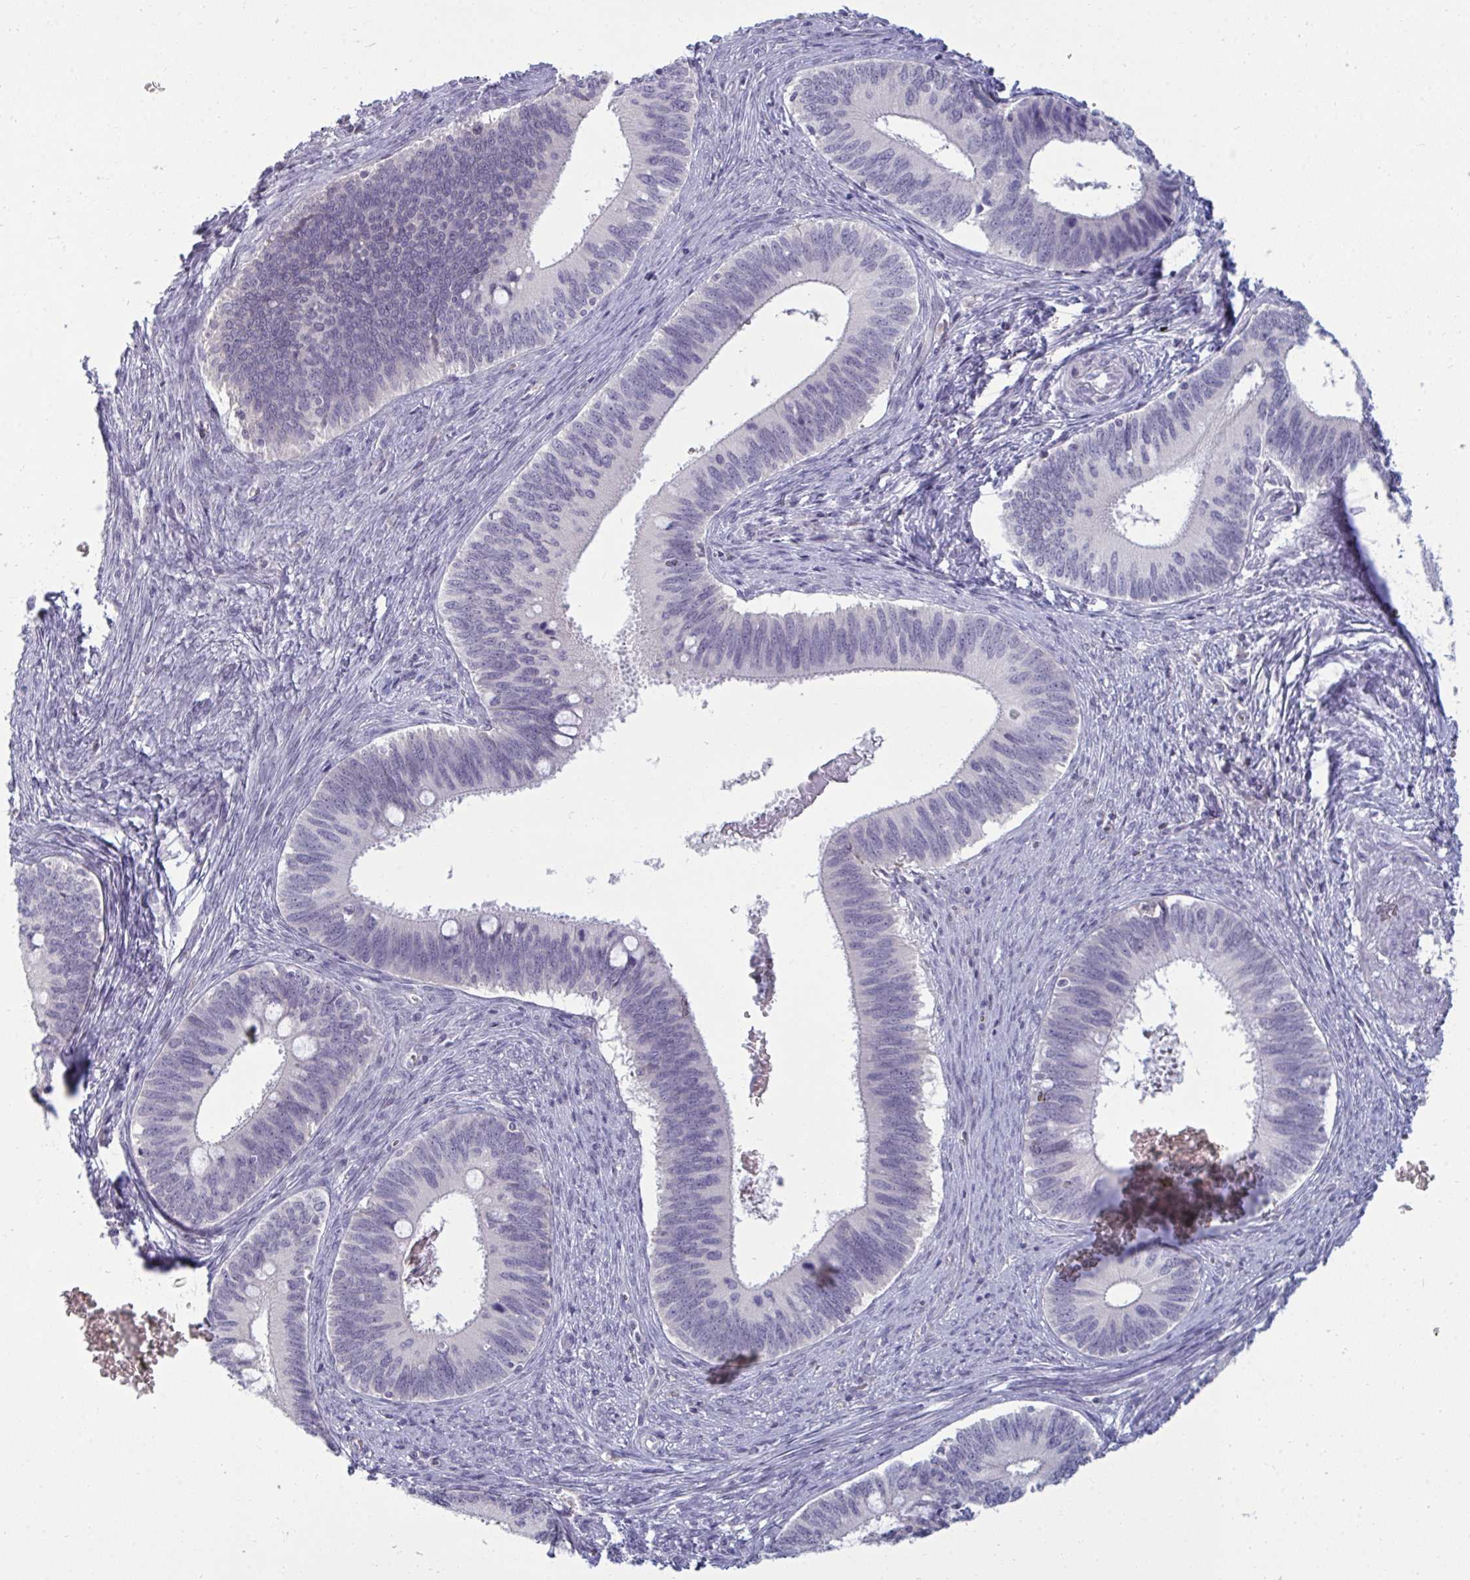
{"staining": {"intensity": "negative", "quantity": "none", "location": "none"}, "tissue": "cervical cancer", "cell_type": "Tumor cells", "image_type": "cancer", "snomed": [{"axis": "morphology", "description": "Adenocarcinoma, NOS"}, {"axis": "topography", "description": "Cervix"}], "caption": "A photomicrograph of human cervical adenocarcinoma is negative for staining in tumor cells.", "gene": "RNASEH1", "patient": {"sex": "female", "age": 42}}